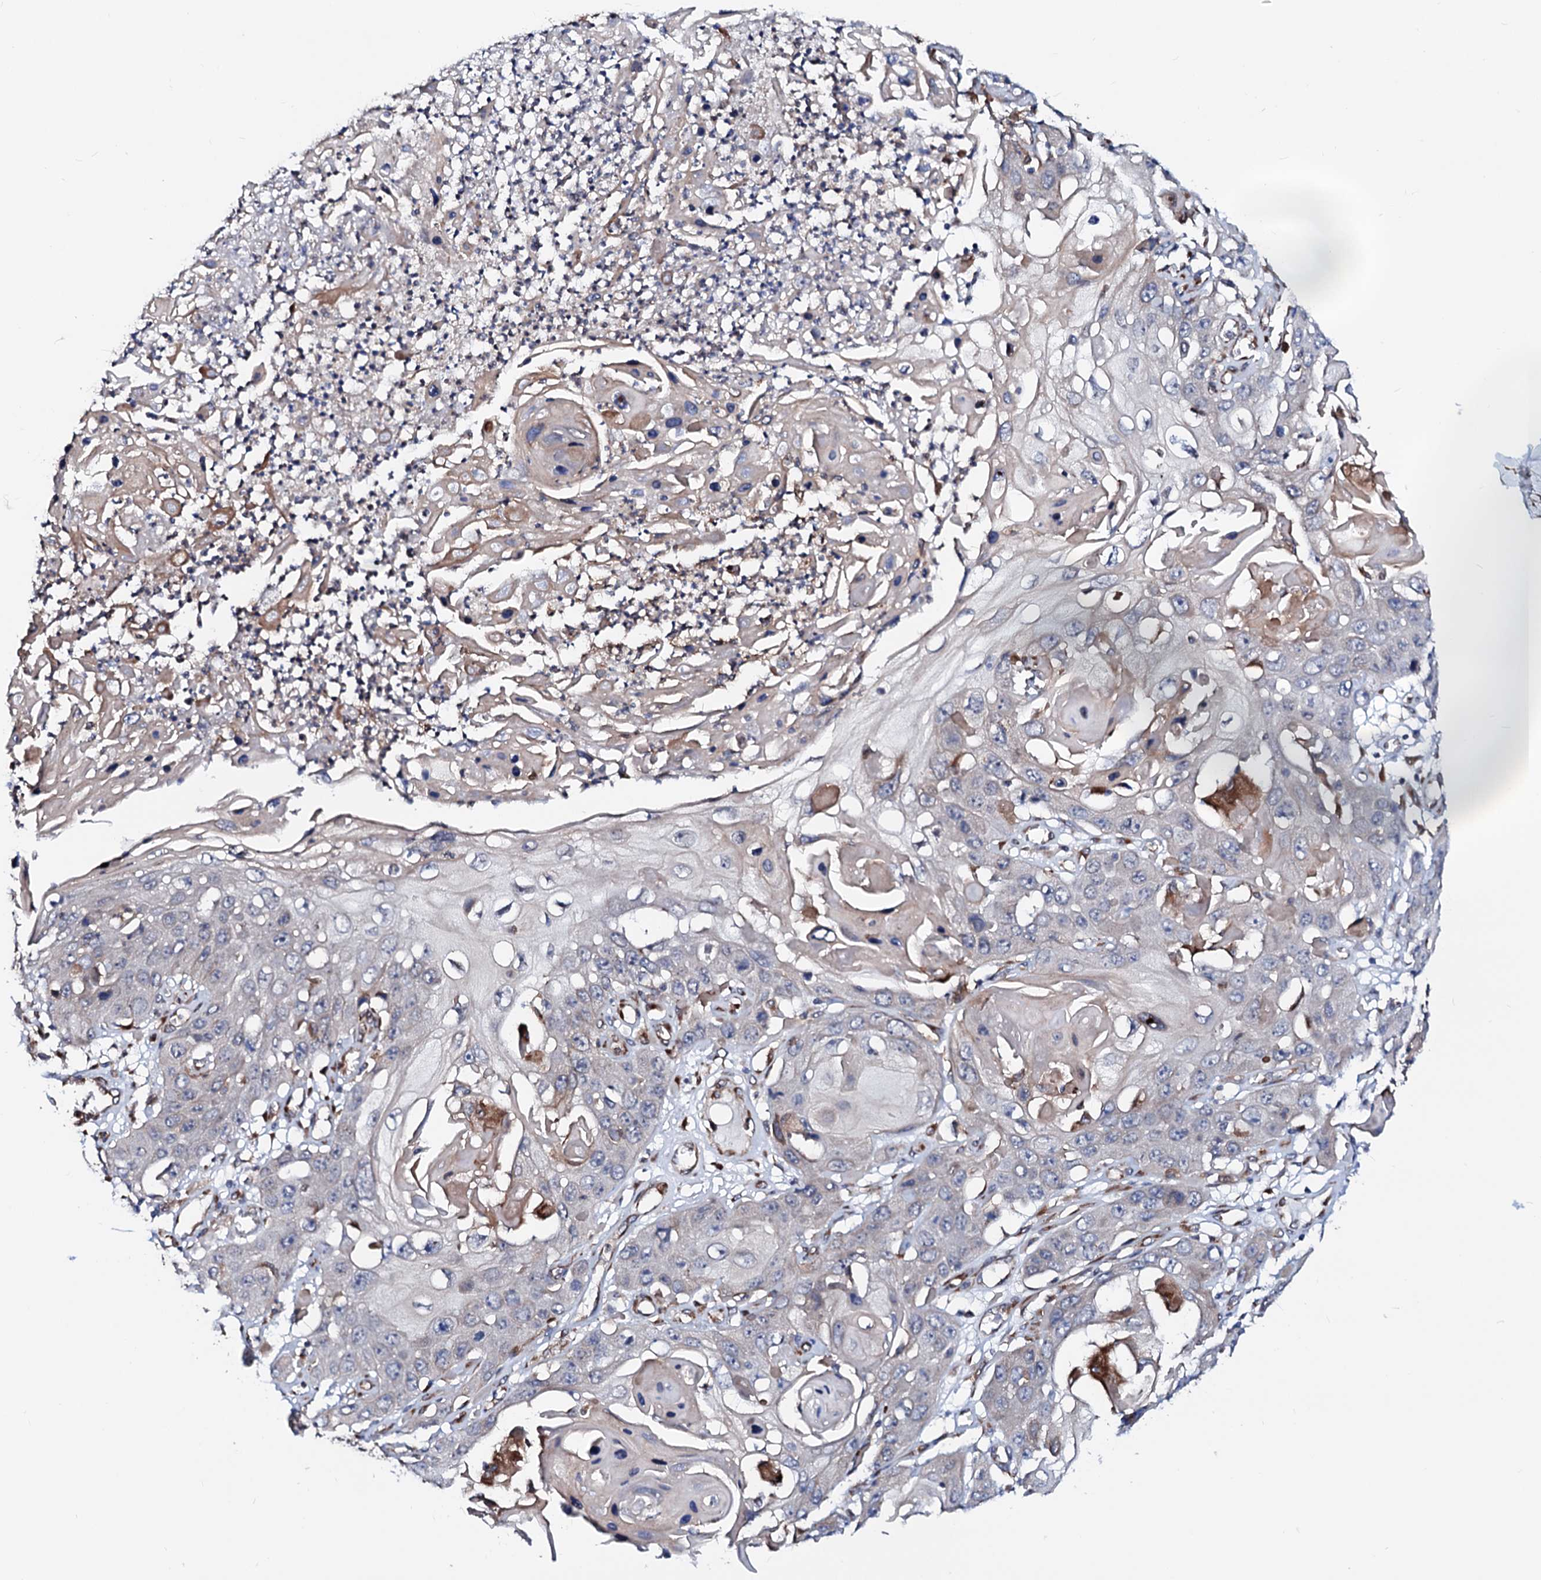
{"staining": {"intensity": "weak", "quantity": "25%-75%", "location": "cytoplasmic/membranous"}, "tissue": "skin cancer", "cell_type": "Tumor cells", "image_type": "cancer", "snomed": [{"axis": "morphology", "description": "Squamous cell carcinoma, NOS"}, {"axis": "topography", "description": "Skin"}], "caption": "A brown stain highlights weak cytoplasmic/membranous expression of a protein in skin cancer tumor cells. (Brightfield microscopy of DAB IHC at high magnification).", "gene": "TMCO3", "patient": {"sex": "male", "age": 55}}